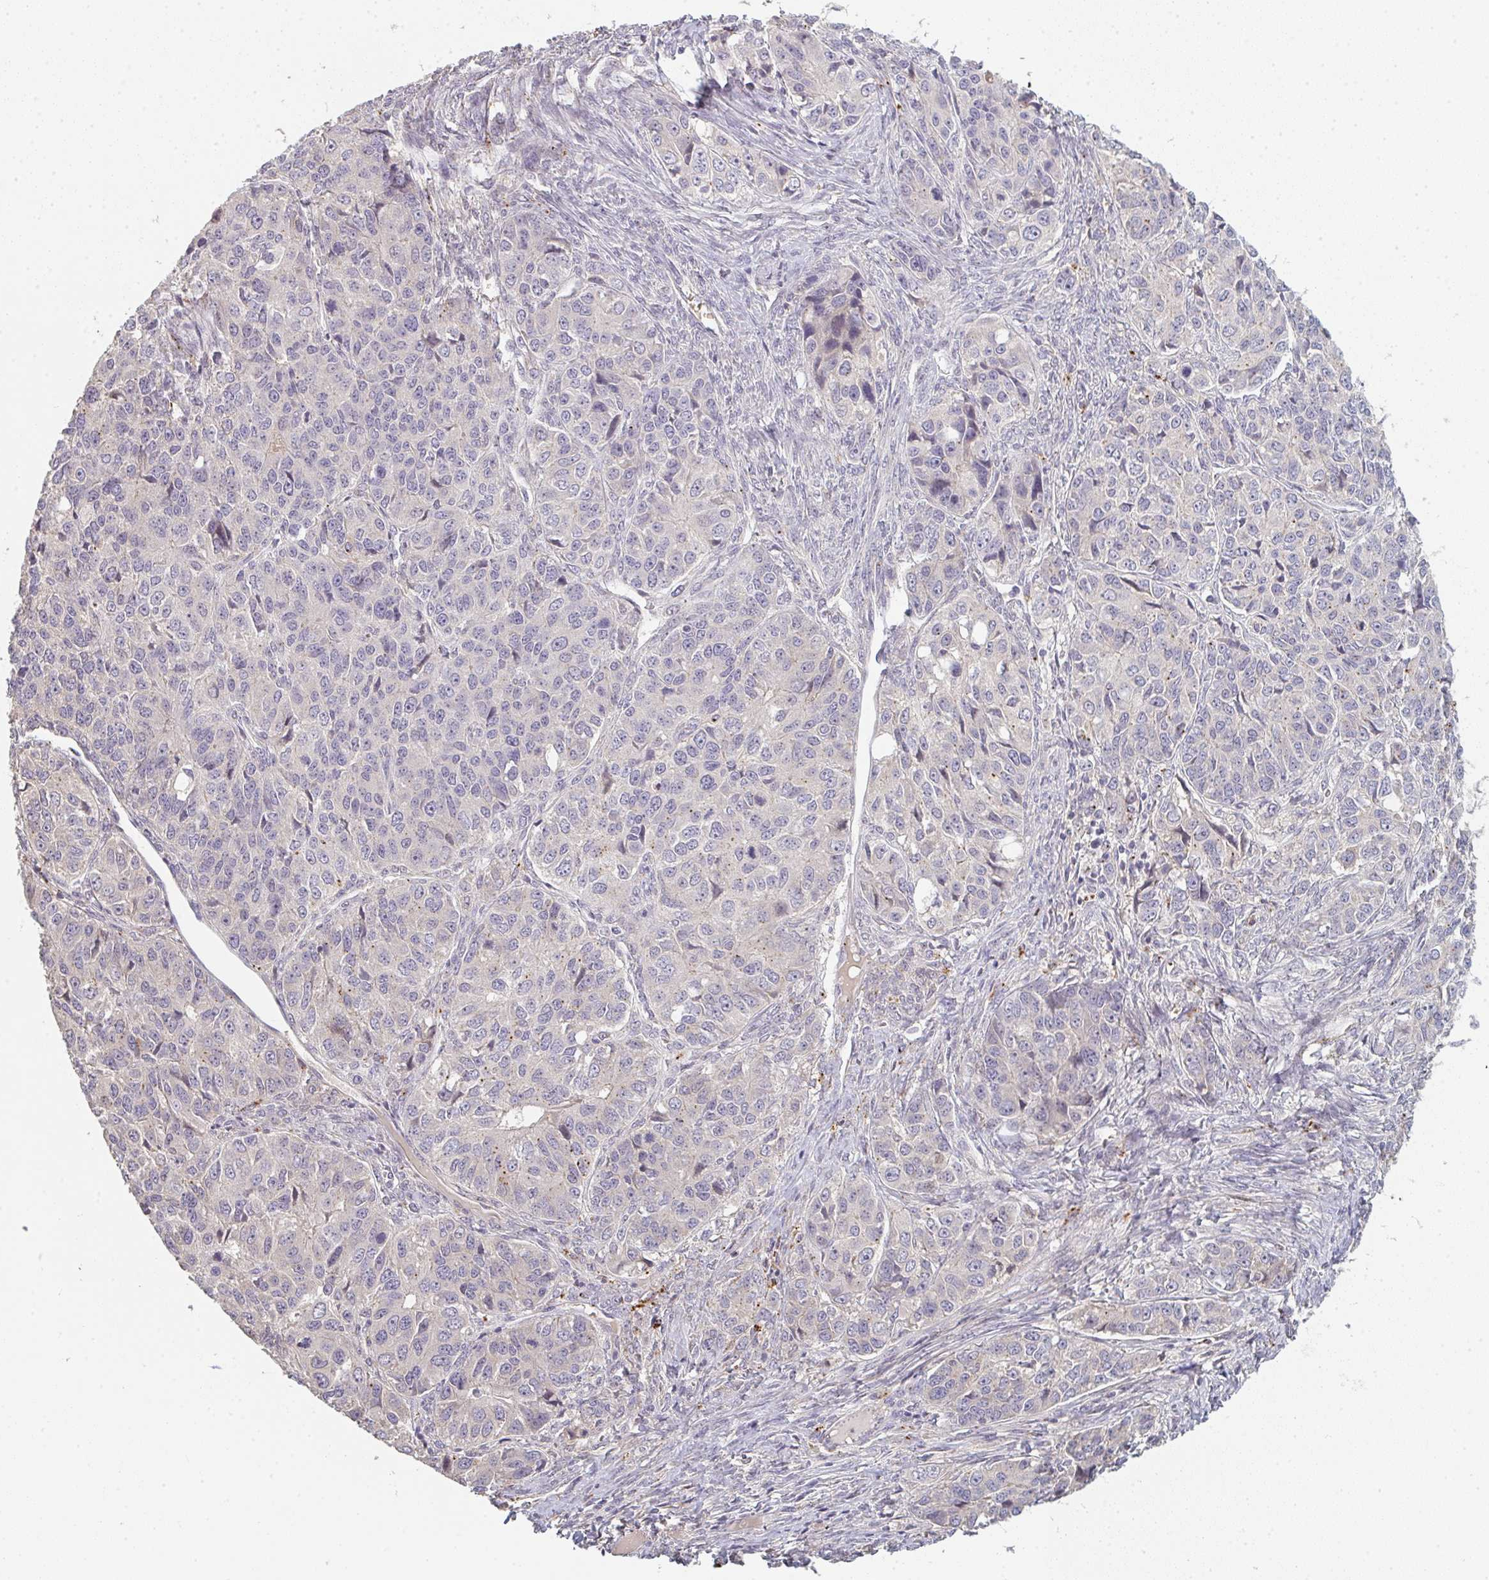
{"staining": {"intensity": "negative", "quantity": "none", "location": "none"}, "tissue": "ovarian cancer", "cell_type": "Tumor cells", "image_type": "cancer", "snomed": [{"axis": "morphology", "description": "Carcinoma, endometroid"}, {"axis": "topography", "description": "Ovary"}], "caption": "Immunohistochemistry (IHC) micrograph of neoplastic tissue: ovarian cancer stained with DAB (3,3'-diaminobenzidine) exhibits no significant protein expression in tumor cells.", "gene": "TMEM237", "patient": {"sex": "female", "age": 51}}